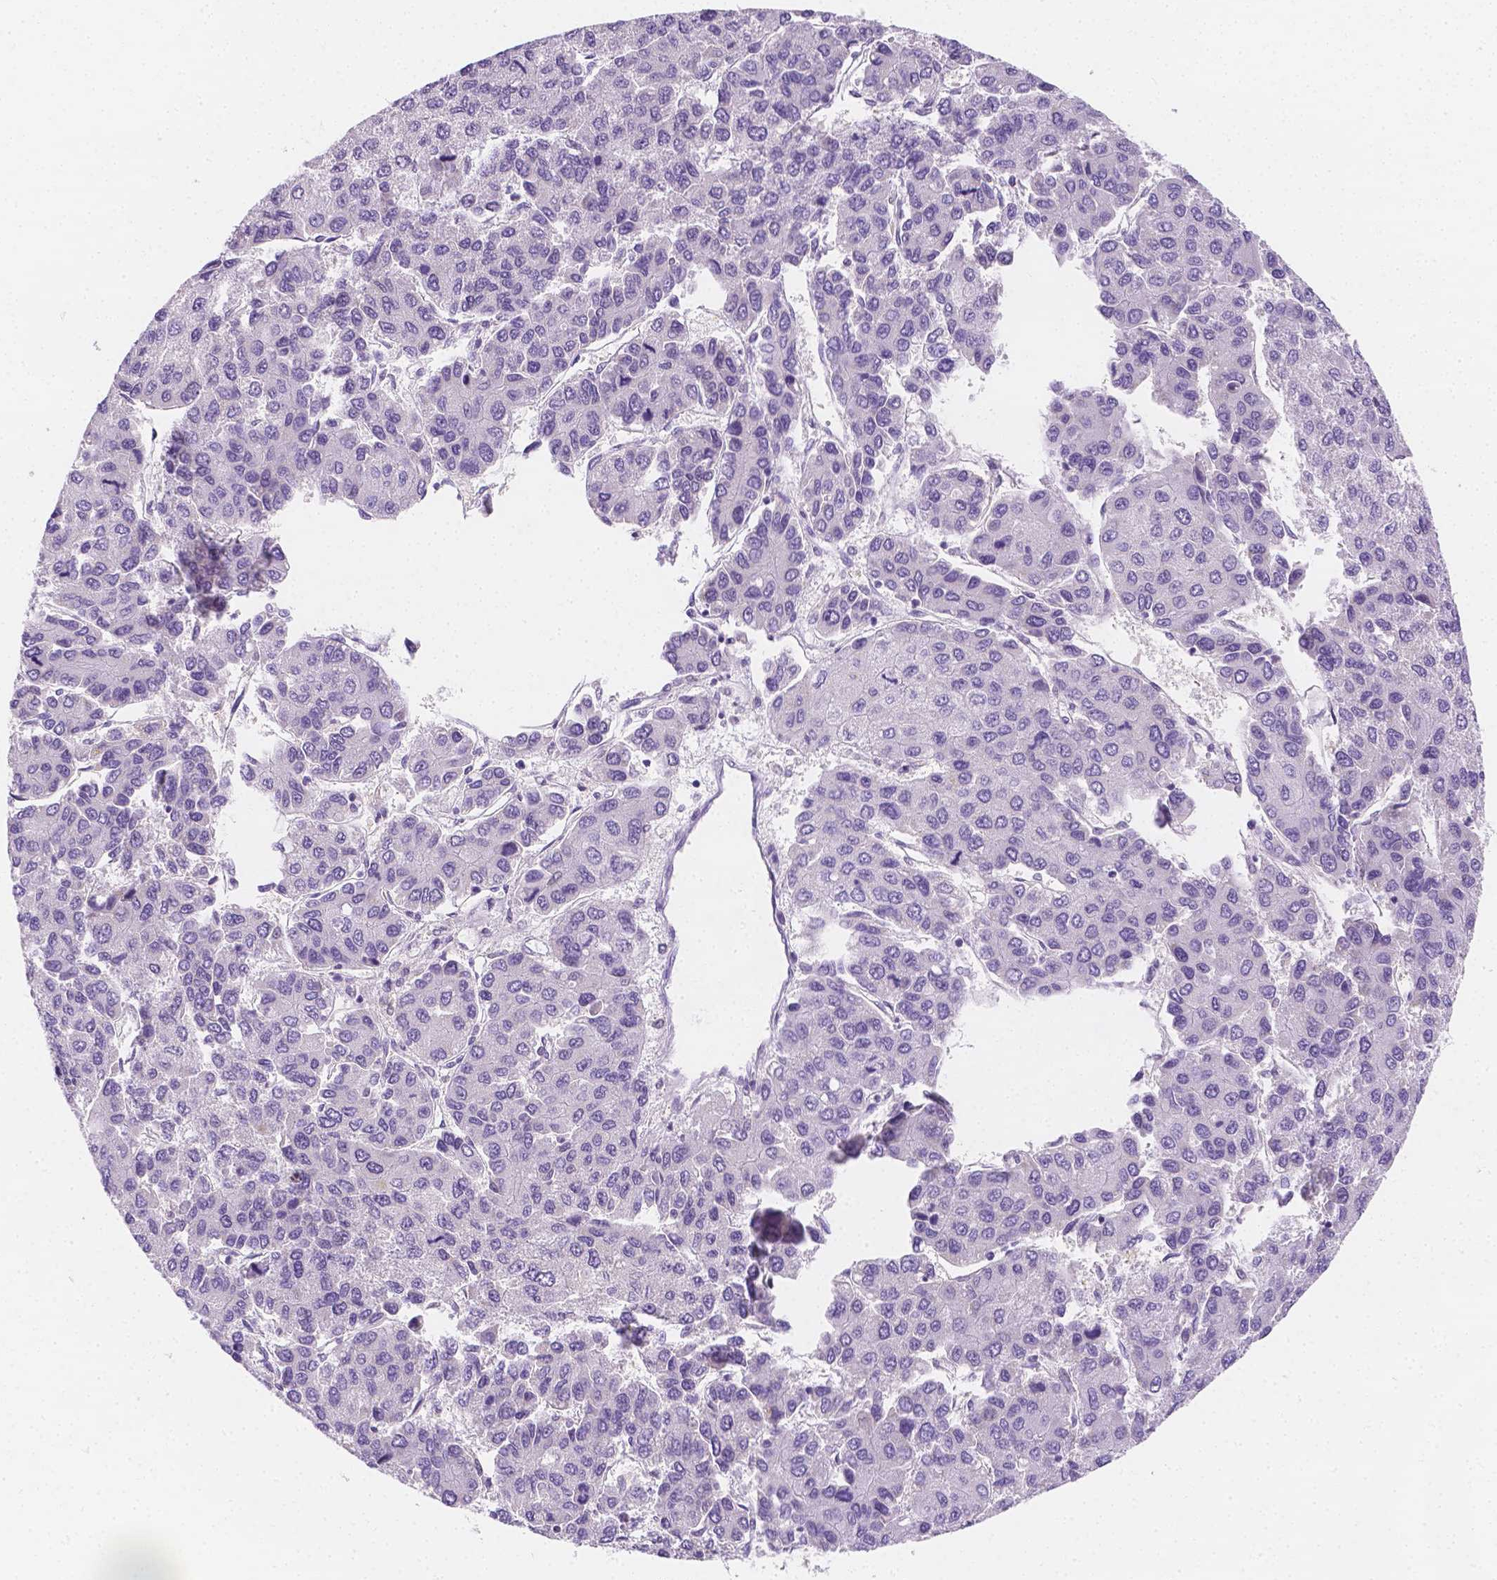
{"staining": {"intensity": "negative", "quantity": "none", "location": "none"}, "tissue": "liver cancer", "cell_type": "Tumor cells", "image_type": "cancer", "snomed": [{"axis": "morphology", "description": "Carcinoma, Hepatocellular, NOS"}, {"axis": "topography", "description": "Liver"}], "caption": "Human liver cancer stained for a protein using immunohistochemistry exhibits no positivity in tumor cells.", "gene": "SGTB", "patient": {"sex": "female", "age": 66}}